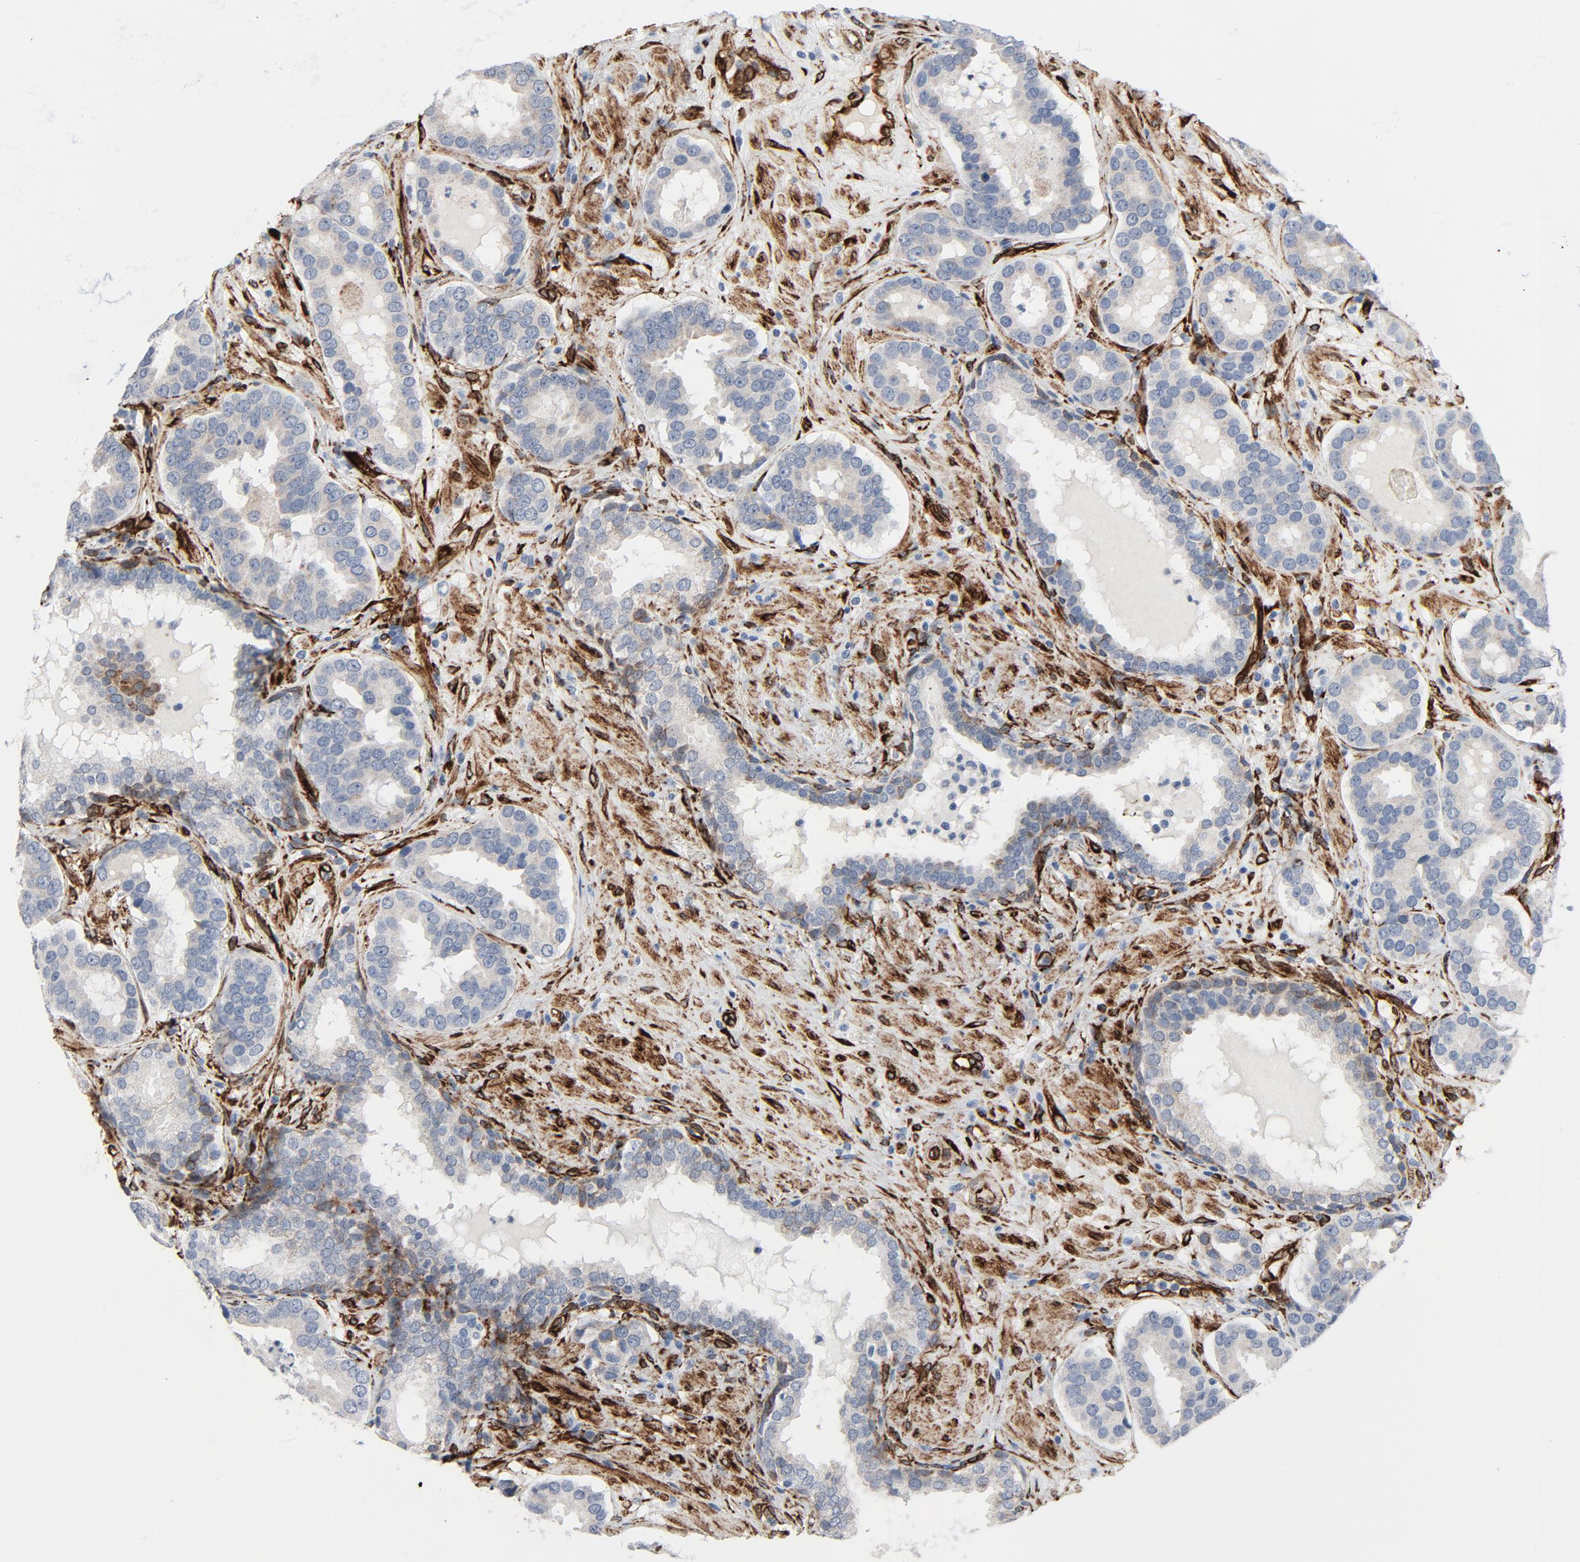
{"staining": {"intensity": "negative", "quantity": "none", "location": "none"}, "tissue": "prostate cancer", "cell_type": "Tumor cells", "image_type": "cancer", "snomed": [{"axis": "morphology", "description": "Adenocarcinoma, Low grade"}, {"axis": "topography", "description": "Prostate"}], "caption": "A high-resolution image shows IHC staining of adenocarcinoma (low-grade) (prostate), which reveals no significant staining in tumor cells. Nuclei are stained in blue.", "gene": "SERPINH1", "patient": {"sex": "male", "age": 59}}